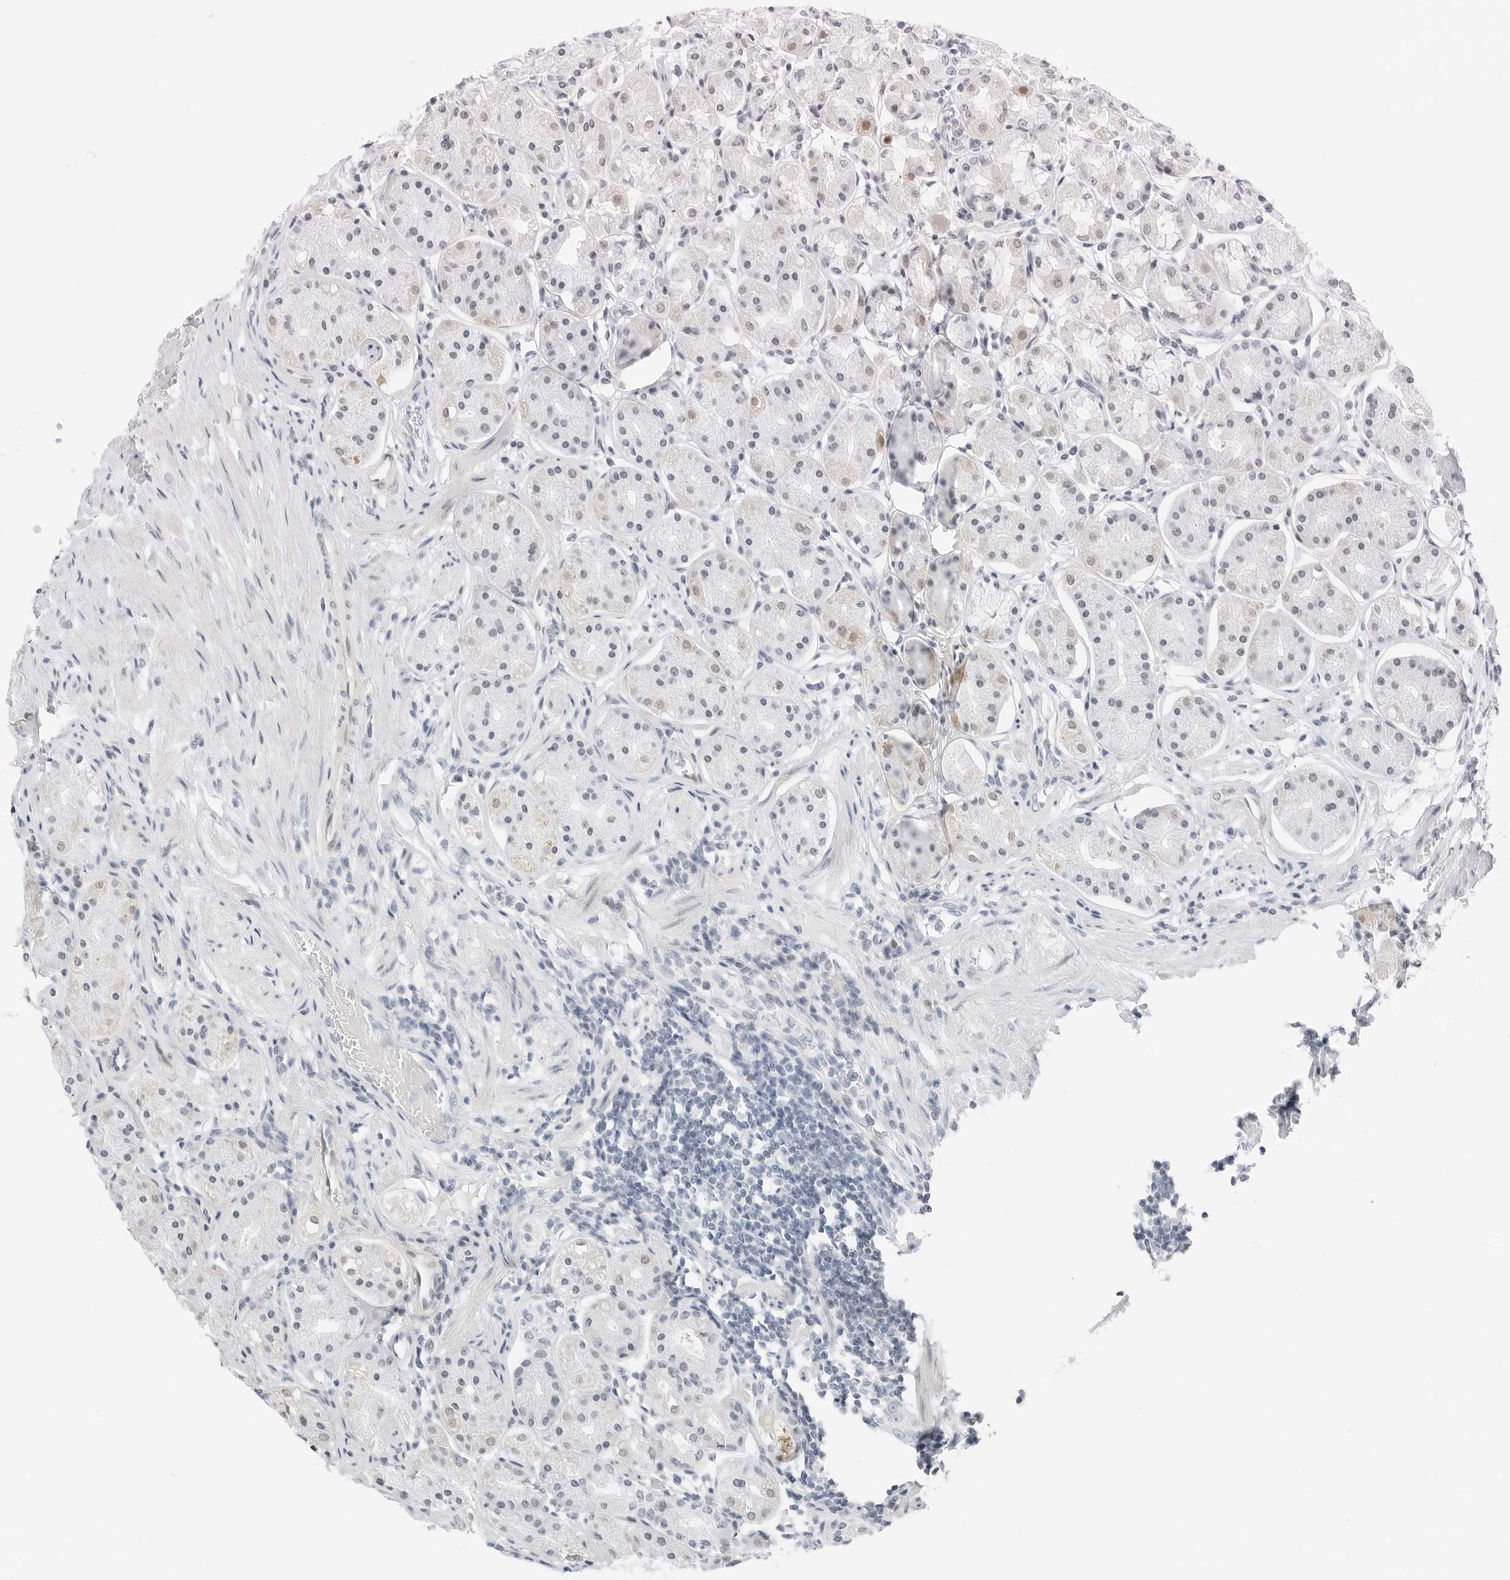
{"staining": {"intensity": "negative", "quantity": "none", "location": "none"}, "tissue": "stomach", "cell_type": "Glandular cells", "image_type": "normal", "snomed": [{"axis": "morphology", "description": "Normal tissue, NOS"}, {"axis": "topography", "description": "Stomach"}, {"axis": "topography", "description": "Stomach, lower"}], "caption": "DAB immunohistochemical staining of benign stomach shows no significant staining in glandular cells.", "gene": "NTMT2", "patient": {"sex": "female", "age": 56}}